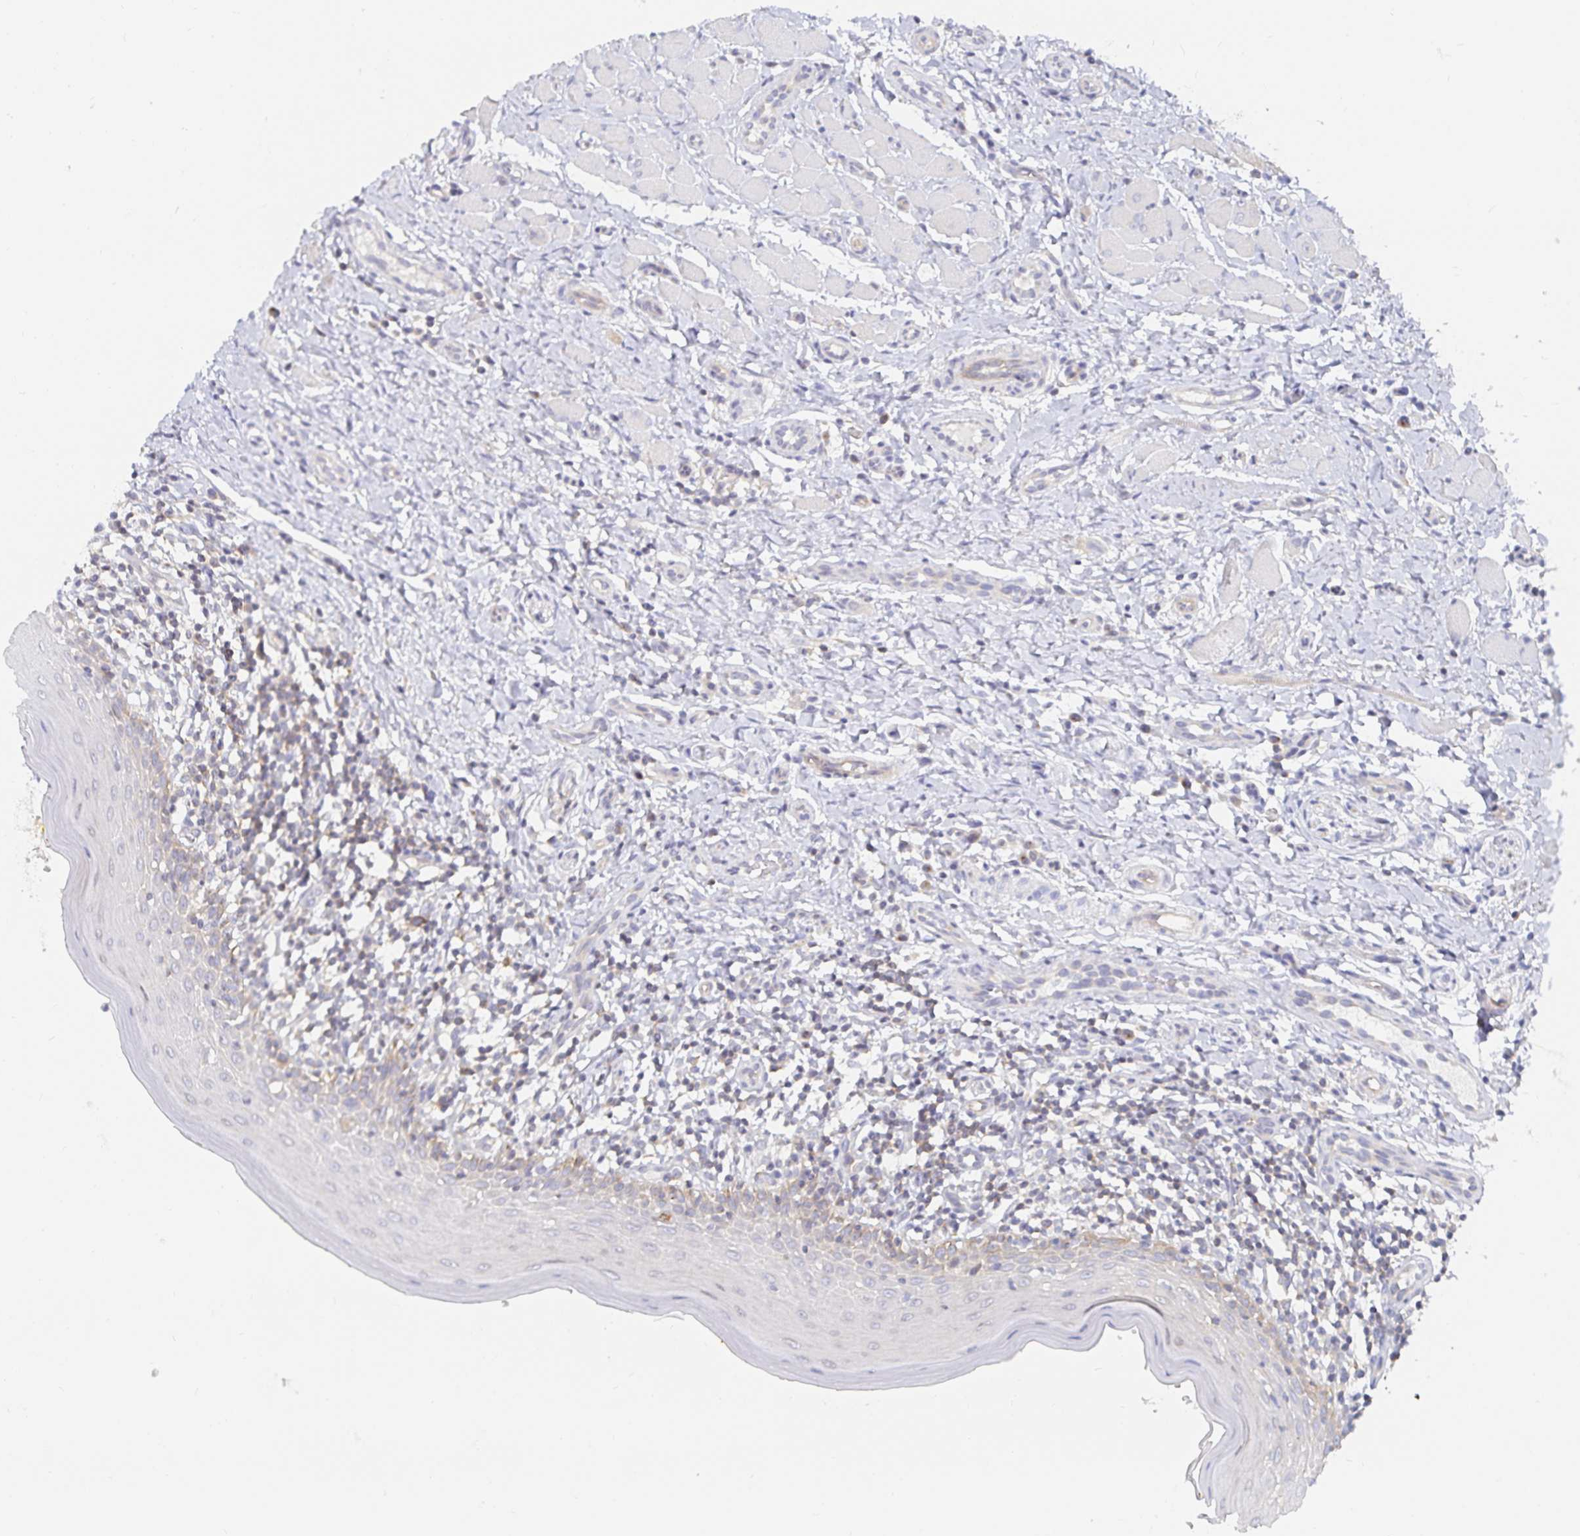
{"staining": {"intensity": "negative", "quantity": "none", "location": "none"}, "tissue": "oral mucosa", "cell_type": "Squamous epithelial cells", "image_type": "normal", "snomed": [{"axis": "morphology", "description": "Normal tissue, NOS"}, {"axis": "topography", "description": "Oral tissue"}, {"axis": "topography", "description": "Tounge, NOS"}], "caption": "IHC histopathology image of unremarkable oral mucosa: oral mucosa stained with DAB (3,3'-diaminobenzidine) reveals no significant protein staining in squamous epithelial cells.", "gene": "SFTPA1", "patient": {"sex": "female", "age": 58}}